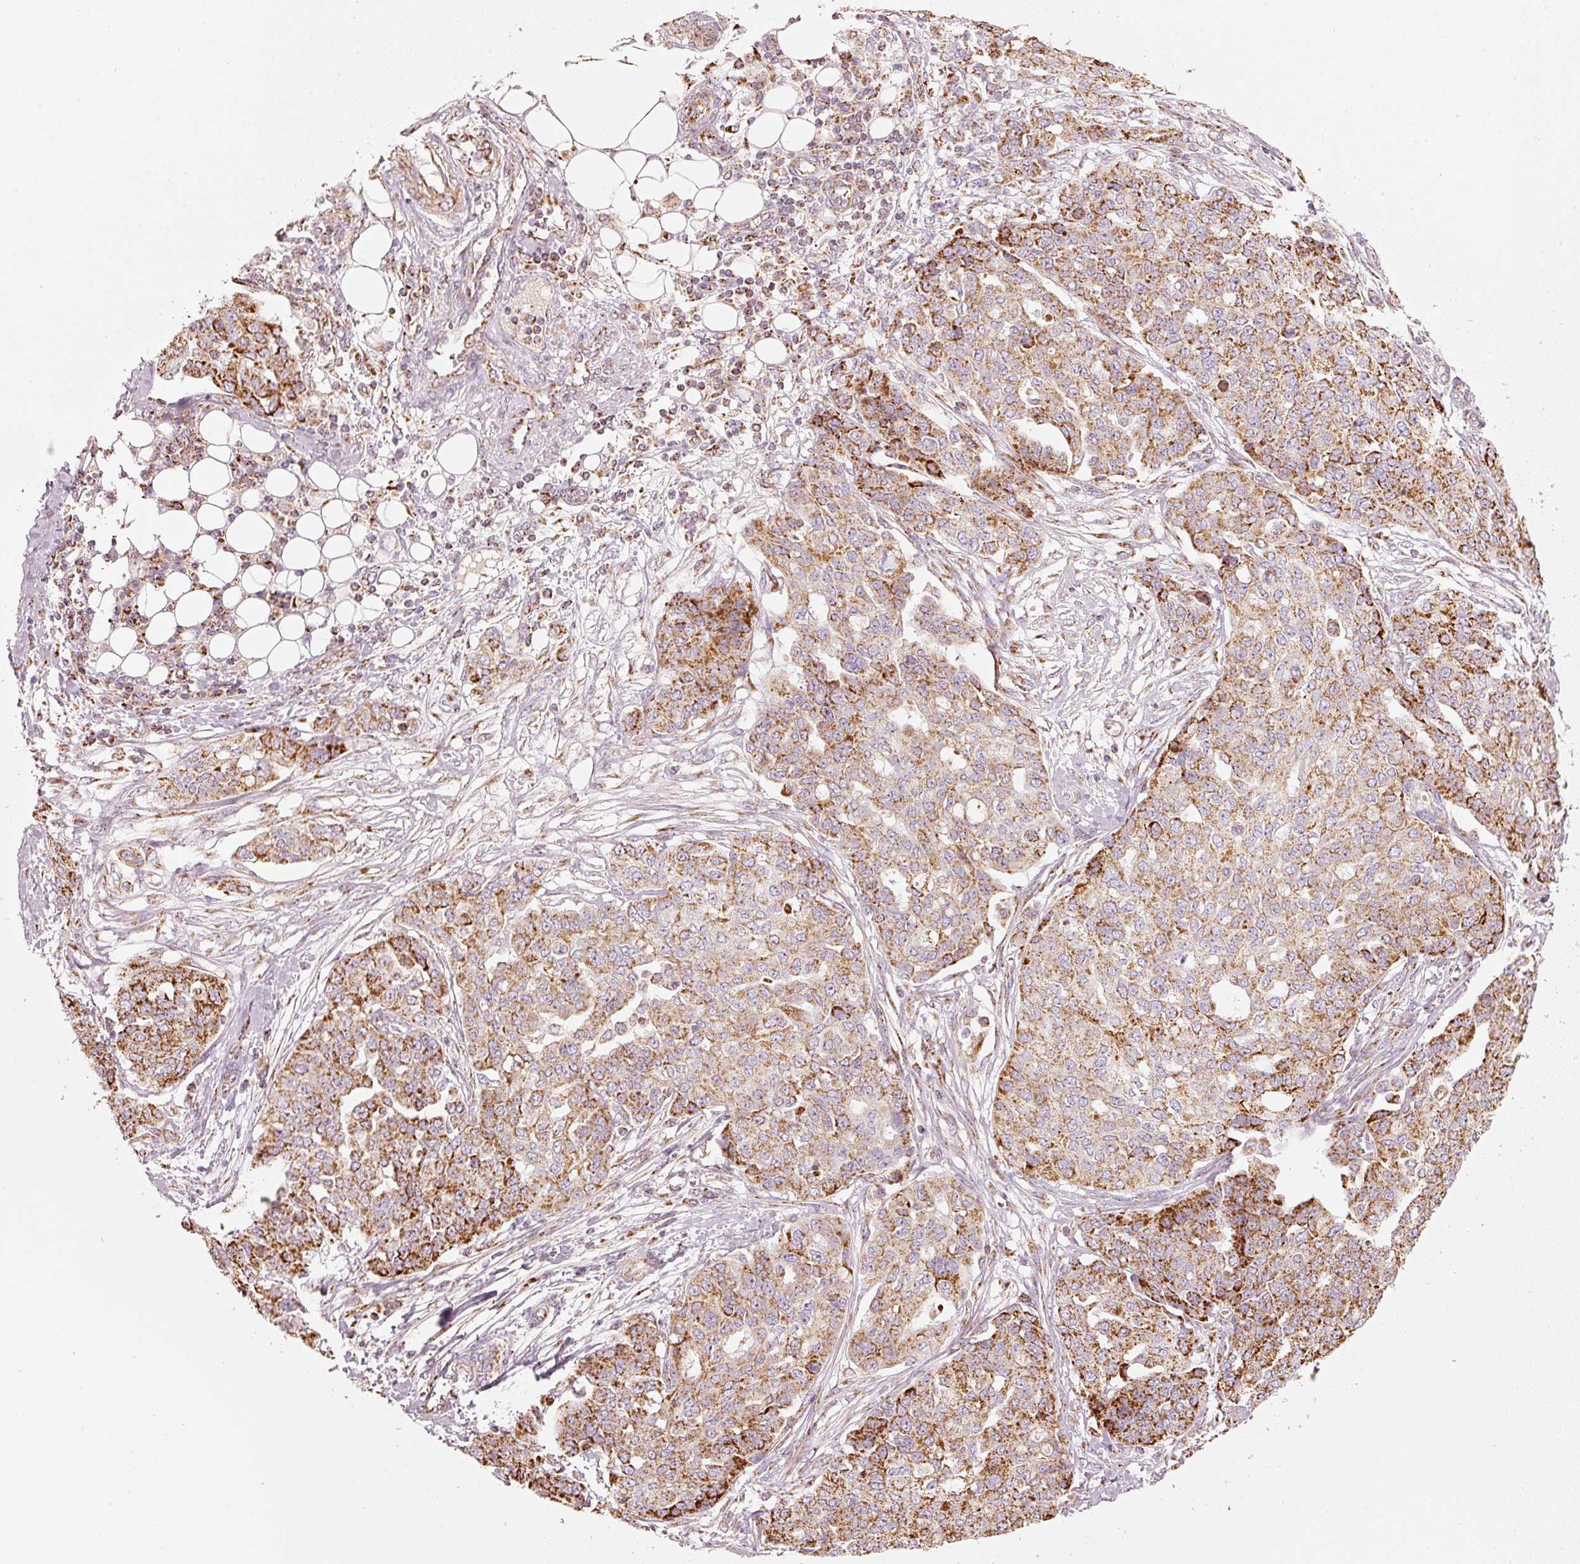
{"staining": {"intensity": "moderate", "quantity": ">75%", "location": "cytoplasmic/membranous"}, "tissue": "ovarian cancer", "cell_type": "Tumor cells", "image_type": "cancer", "snomed": [{"axis": "morphology", "description": "Cystadenocarcinoma, serous, NOS"}, {"axis": "topography", "description": "Soft tissue"}, {"axis": "topography", "description": "Ovary"}], "caption": "Immunohistochemistry (IHC) (DAB (3,3'-diaminobenzidine)) staining of human serous cystadenocarcinoma (ovarian) shows moderate cytoplasmic/membranous protein staining in approximately >75% of tumor cells.", "gene": "C17orf98", "patient": {"sex": "female", "age": 57}}